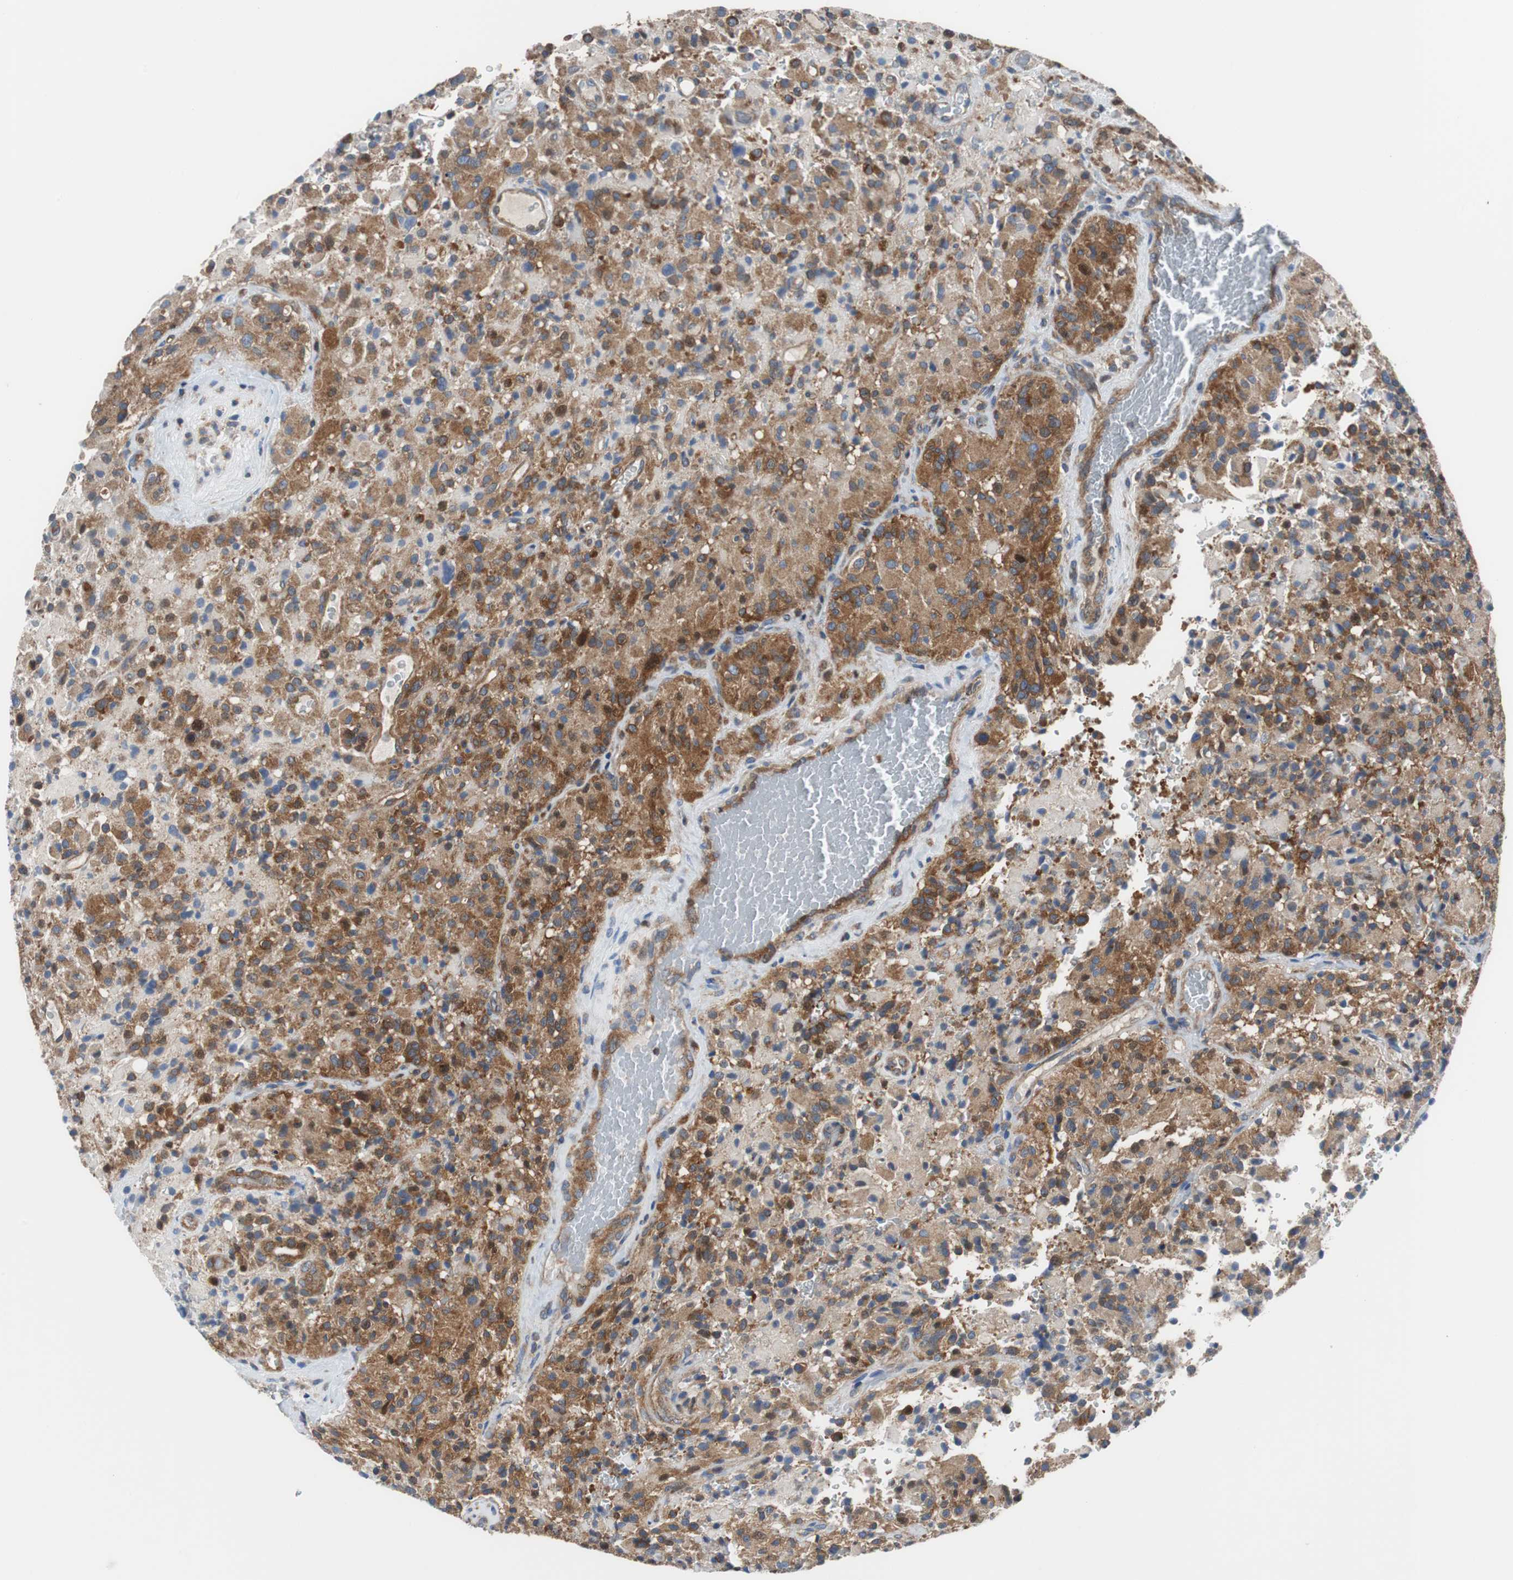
{"staining": {"intensity": "strong", "quantity": ">75%", "location": "cytoplasmic/membranous,nuclear"}, "tissue": "glioma", "cell_type": "Tumor cells", "image_type": "cancer", "snomed": [{"axis": "morphology", "description": "Glioma, malignant, High grade"}, {"axis": "topography", "description": "Brain"}], "caption": "Brown immunohistochemical staining in human malignant glioma (high-grade) demonstrates strong cytoplasmic/membranous and nuclear expression in about >75% of tumor cells.", "gene": "BRAF", "patient": {"sex": "male", "age": 71}}